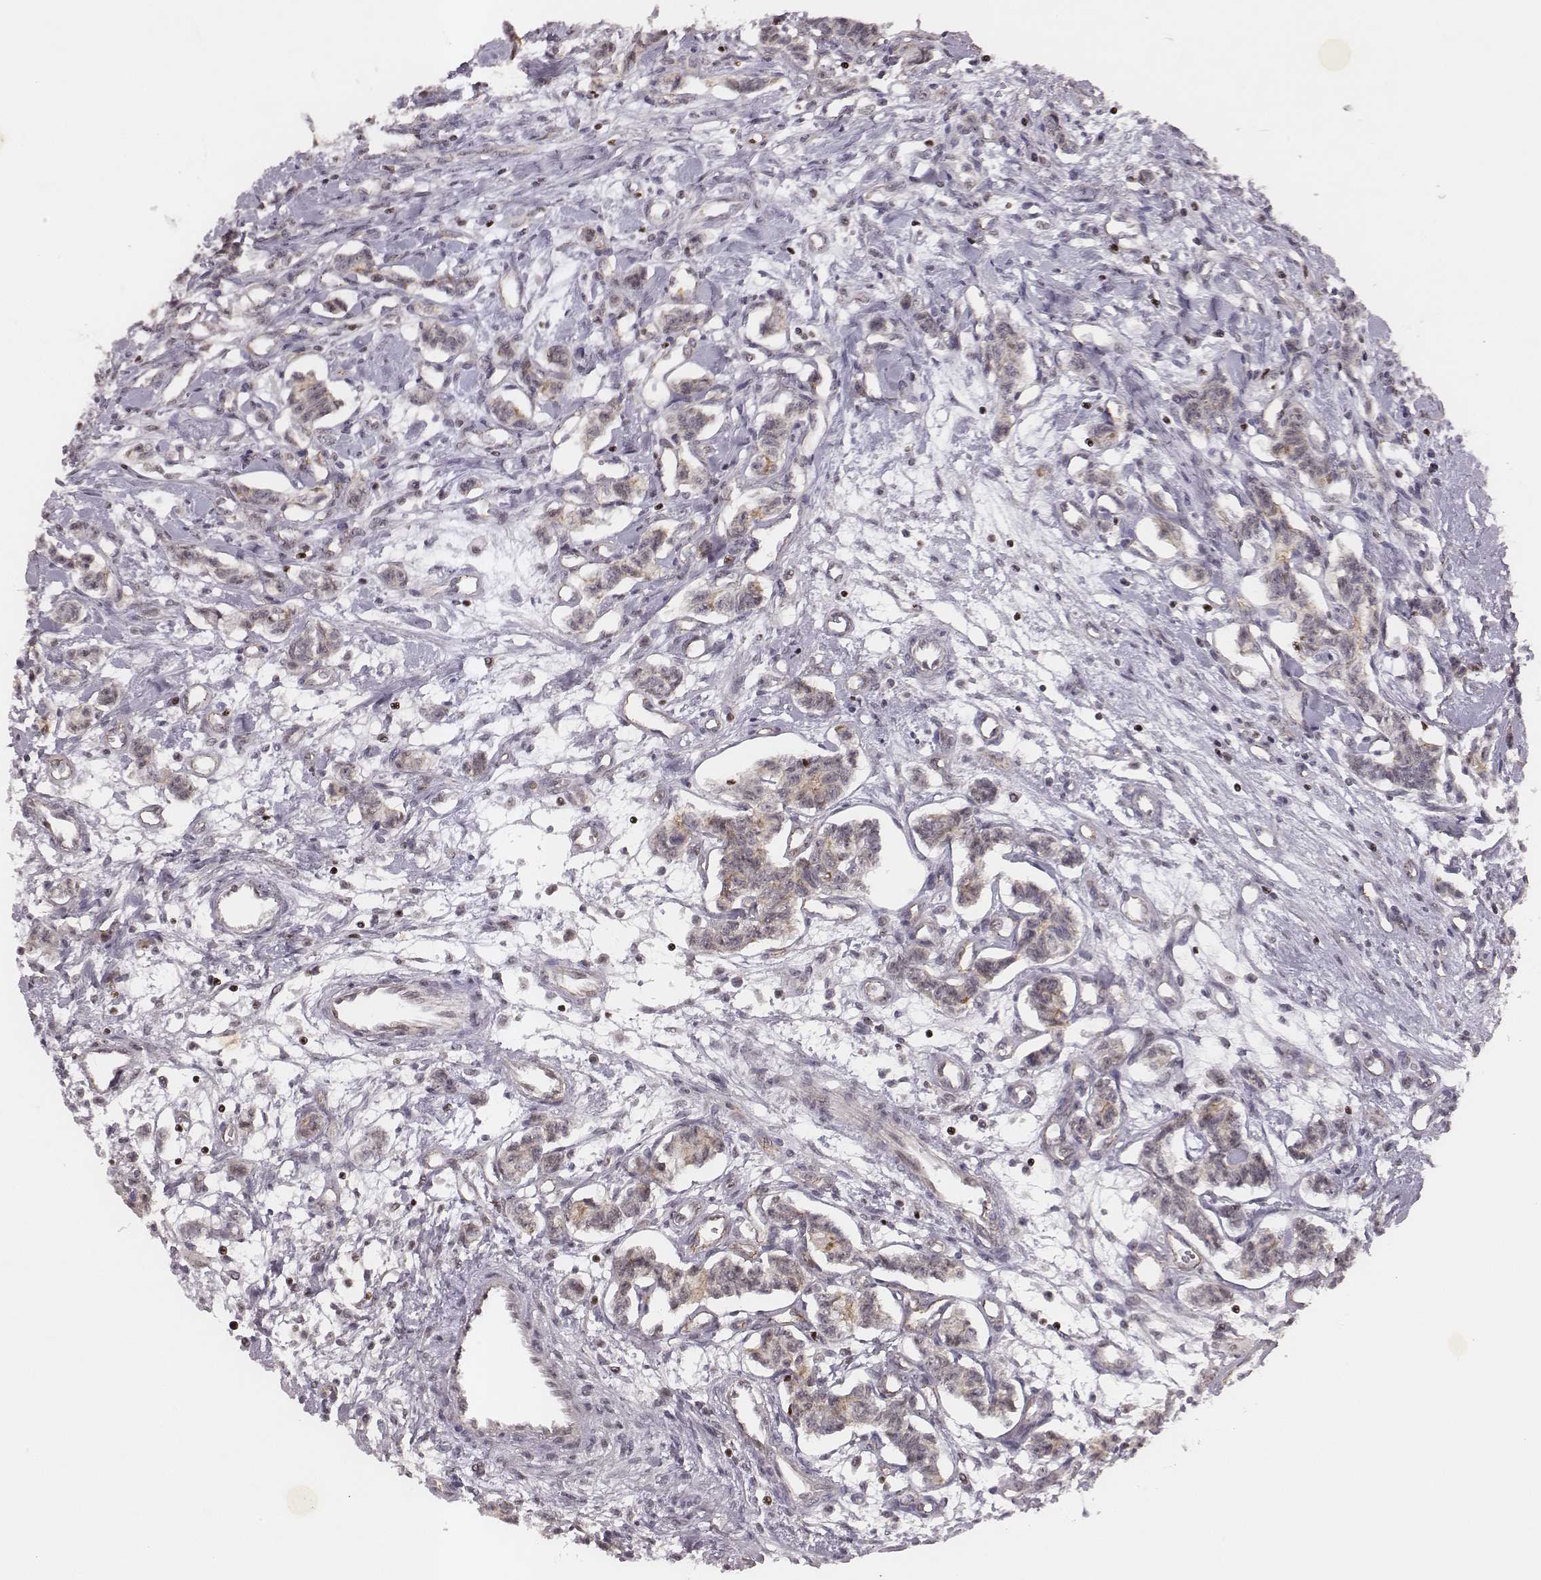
{"staining": {"intensity": "weak", "quantity": "<25%", "location": "cytoplasmic/membranous"}, "tissue": "carcinoid", "cell_type": "Tumor cells", "image_type": "cancer", "snomed": [{"axis": "morphology", "description": "Carcinoid, malignant, NOS"}, {"axis": "topography", "description": "Kidney"}], "caption": "Carcinoid was stained to show a protein in brown. There is no significant staining in tumor cells.", "gene": "WDR59", "patient": {"sex": "female", "age": 41}}